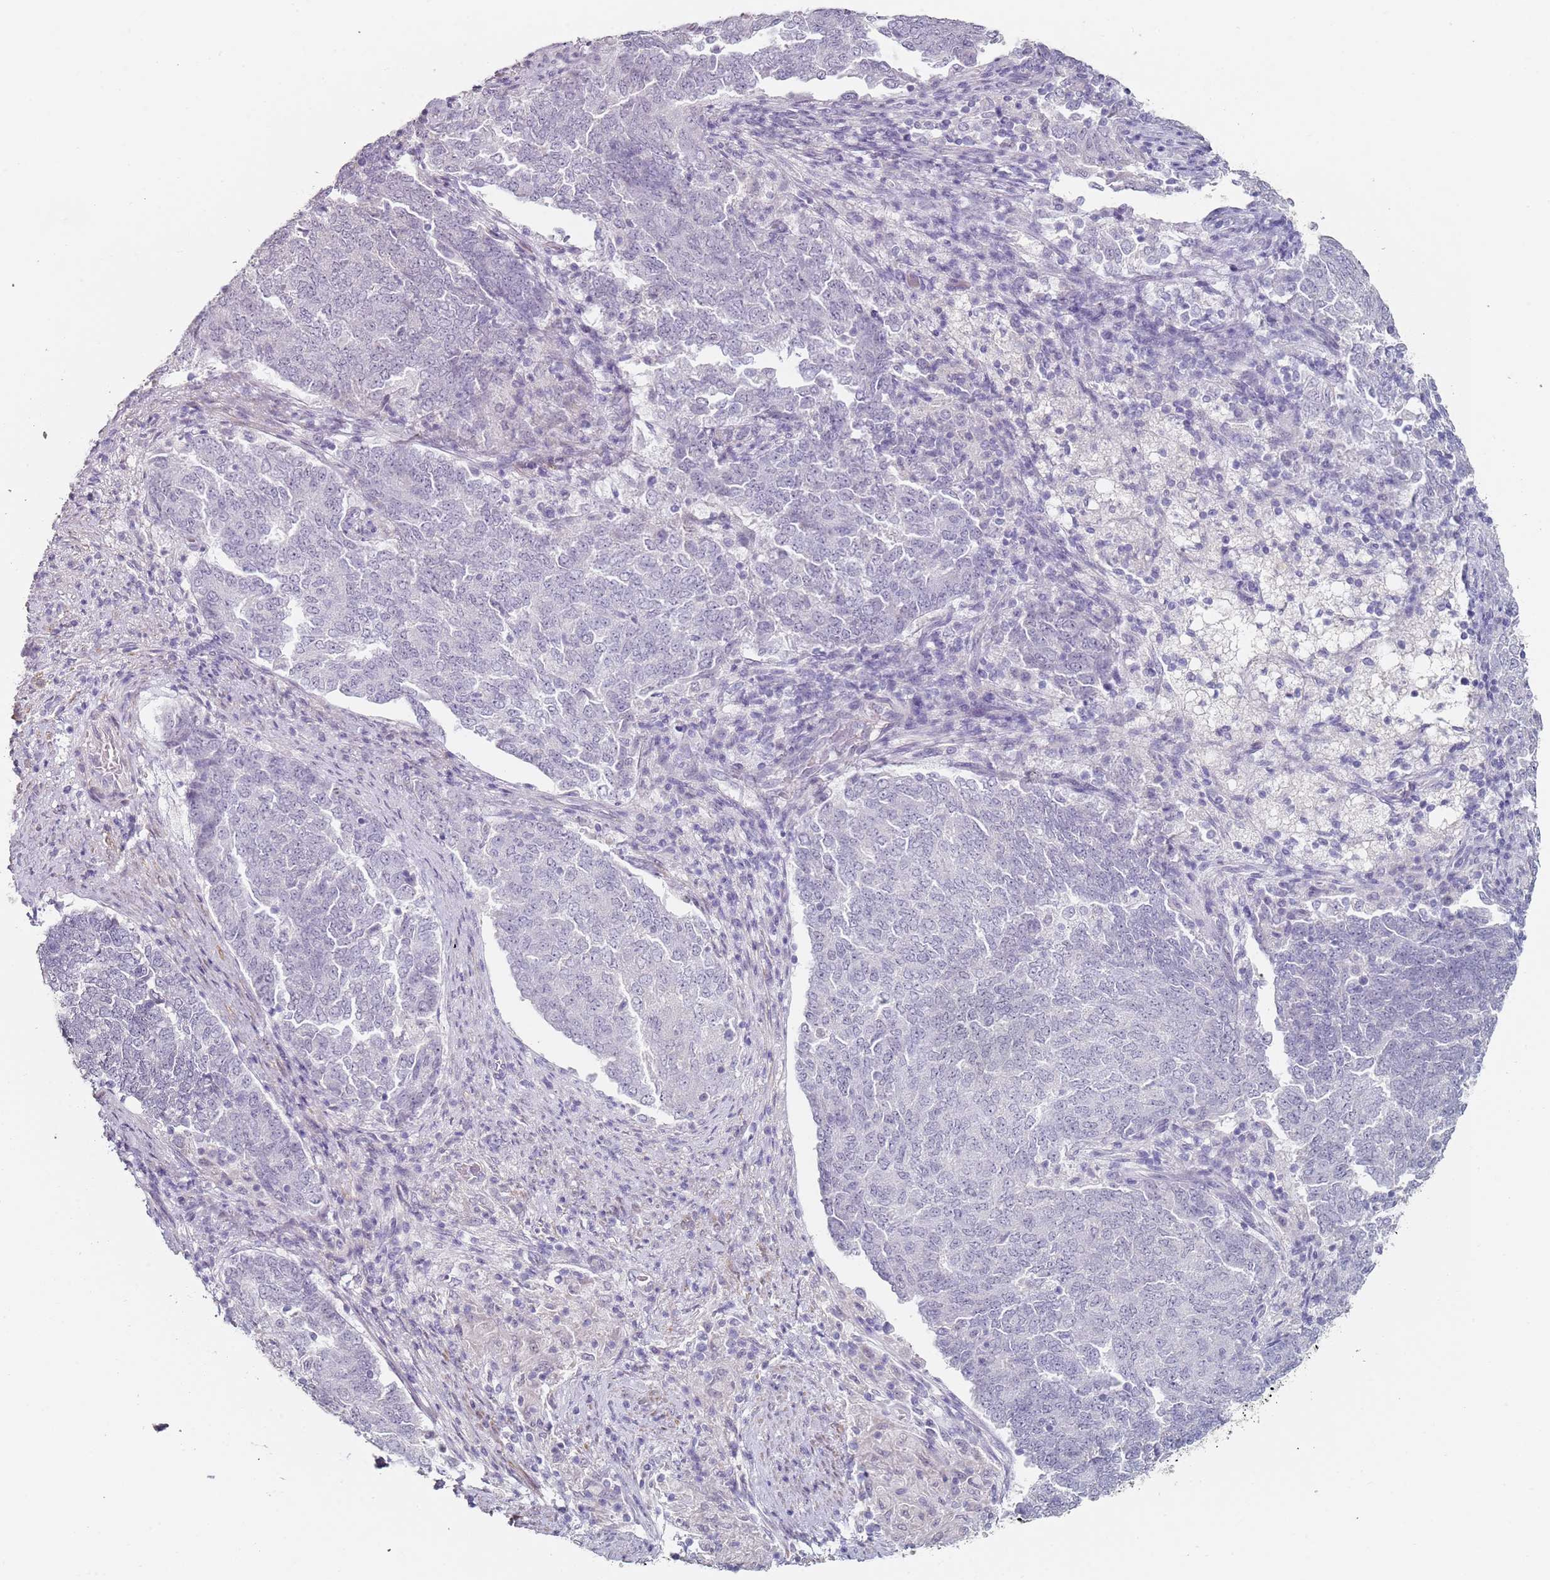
{"staining": {"intensity": "negative", "quantity": "none", "location": "none"}, "tissue": "endometrial cancer", "cell_type": "Tumor cells", "image_type": "cancer", "snomed": [{"axis": "morphology", "description": "Adenocarcinoma, NOS"}, {"axis": "topography", "description": "Endometrium"}], "caption": "Tumor cells are negative for brown protein staining in endometrial adenocarcinoma. Nuclei are stained in blue.", "gene": "DNAH11", "patient": {"sex": "female", "age": 80}}